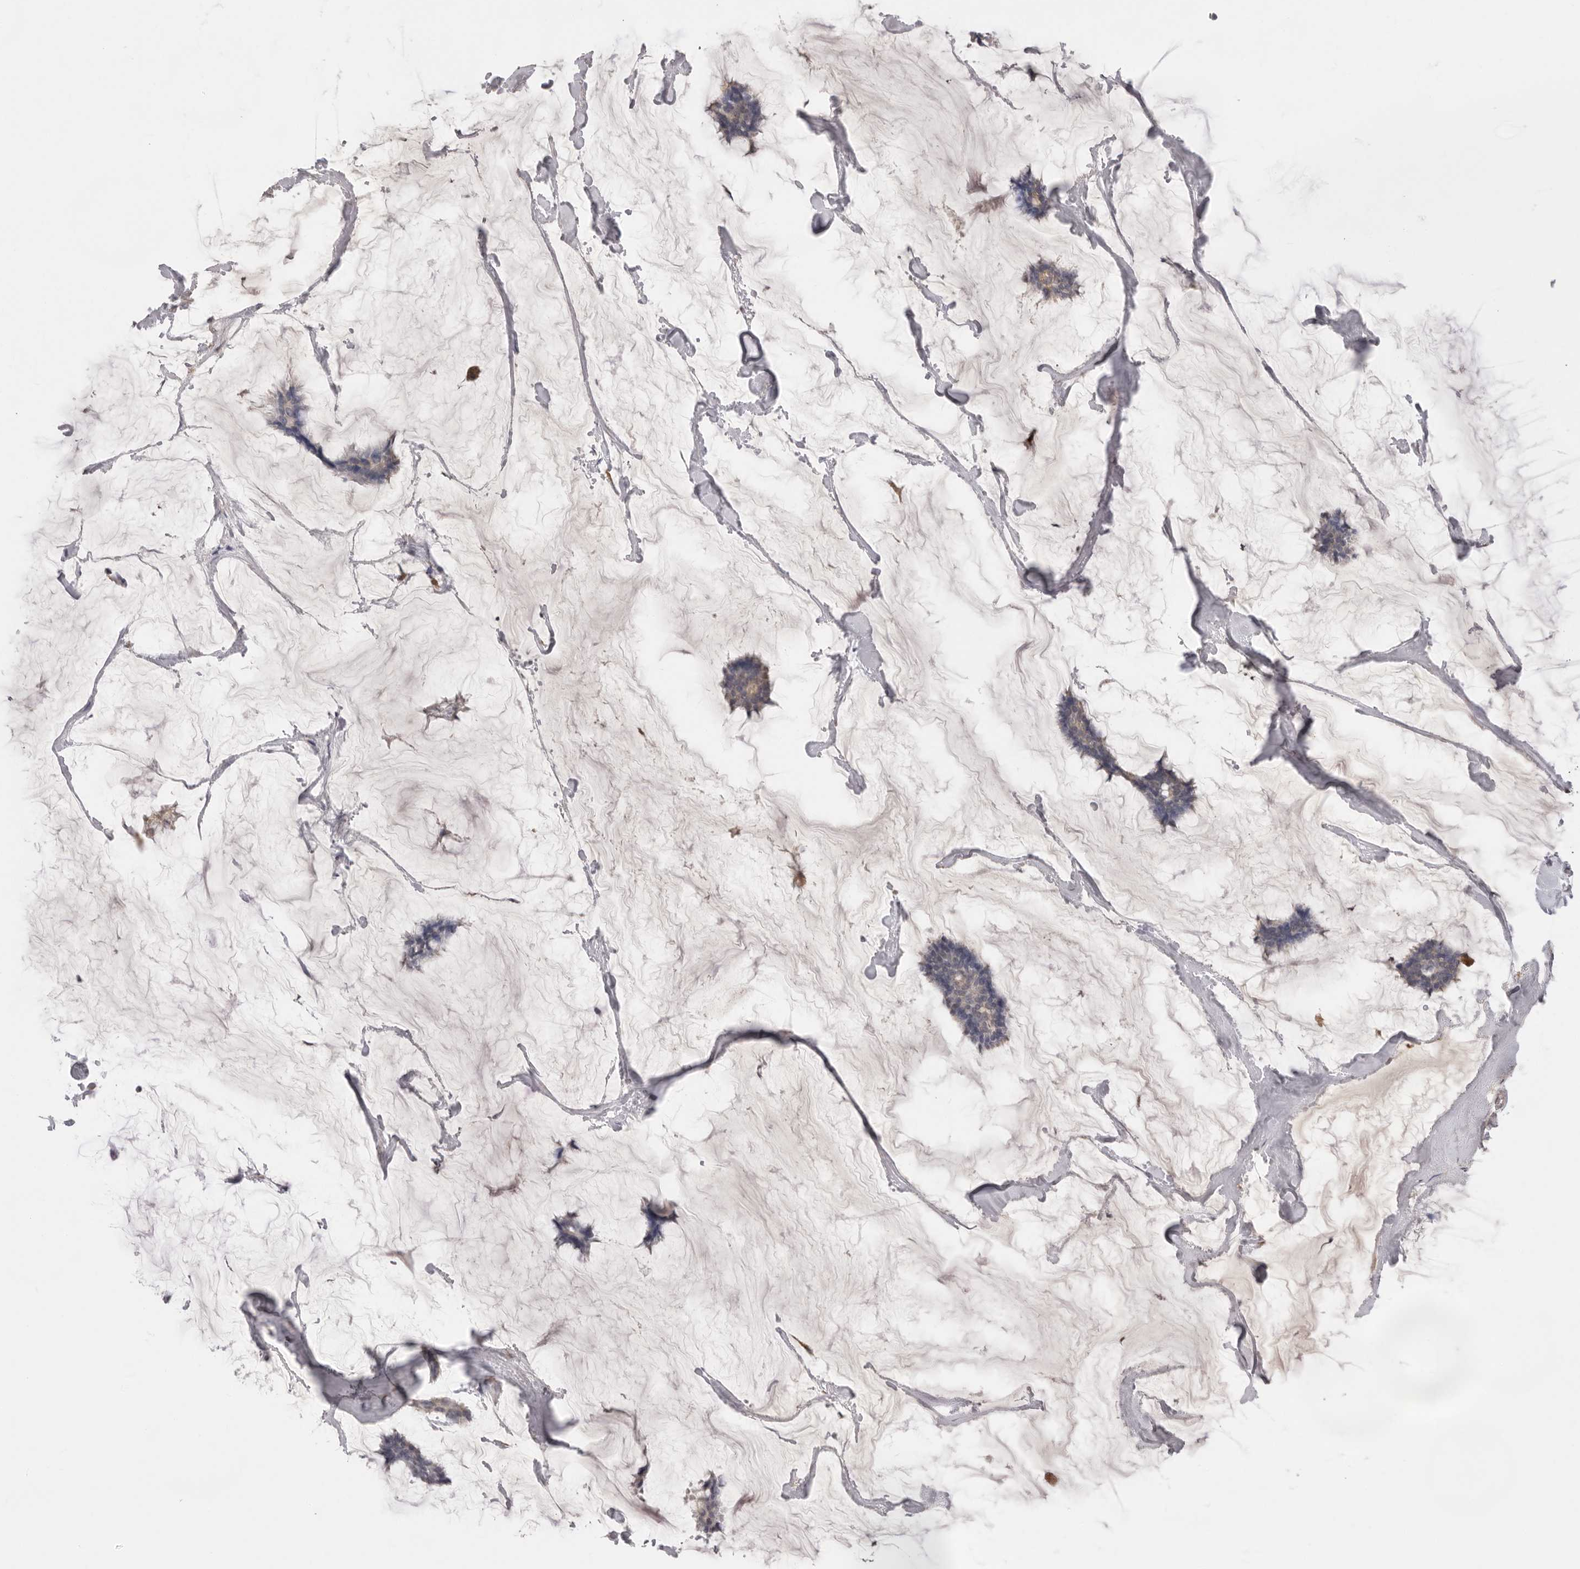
{"staining": {"intensity": "weak", "quantity": "<25%", "location": "cytoplasmic/membranous"}, "tissue": "breast cancer", "cell_type": "Tumor cells", "image_type": "cancer", "snomed": [{"axis": "morphology", "description": "Duct carcinoma"}, {"axis": "topography", "description": "Breast"}], "caption": "The IHC photomicrograph has no significant expression in tumor cells of breast cancer (intraductal carcinoma) tissue. The staining was performed using DAB to visualize the protein expression in brown, while the nuclei were stained in blue with hematoxylin (Magnification: 20x).", "gene": "TLR3", "patient": {"sex": "female", "age": 93}}